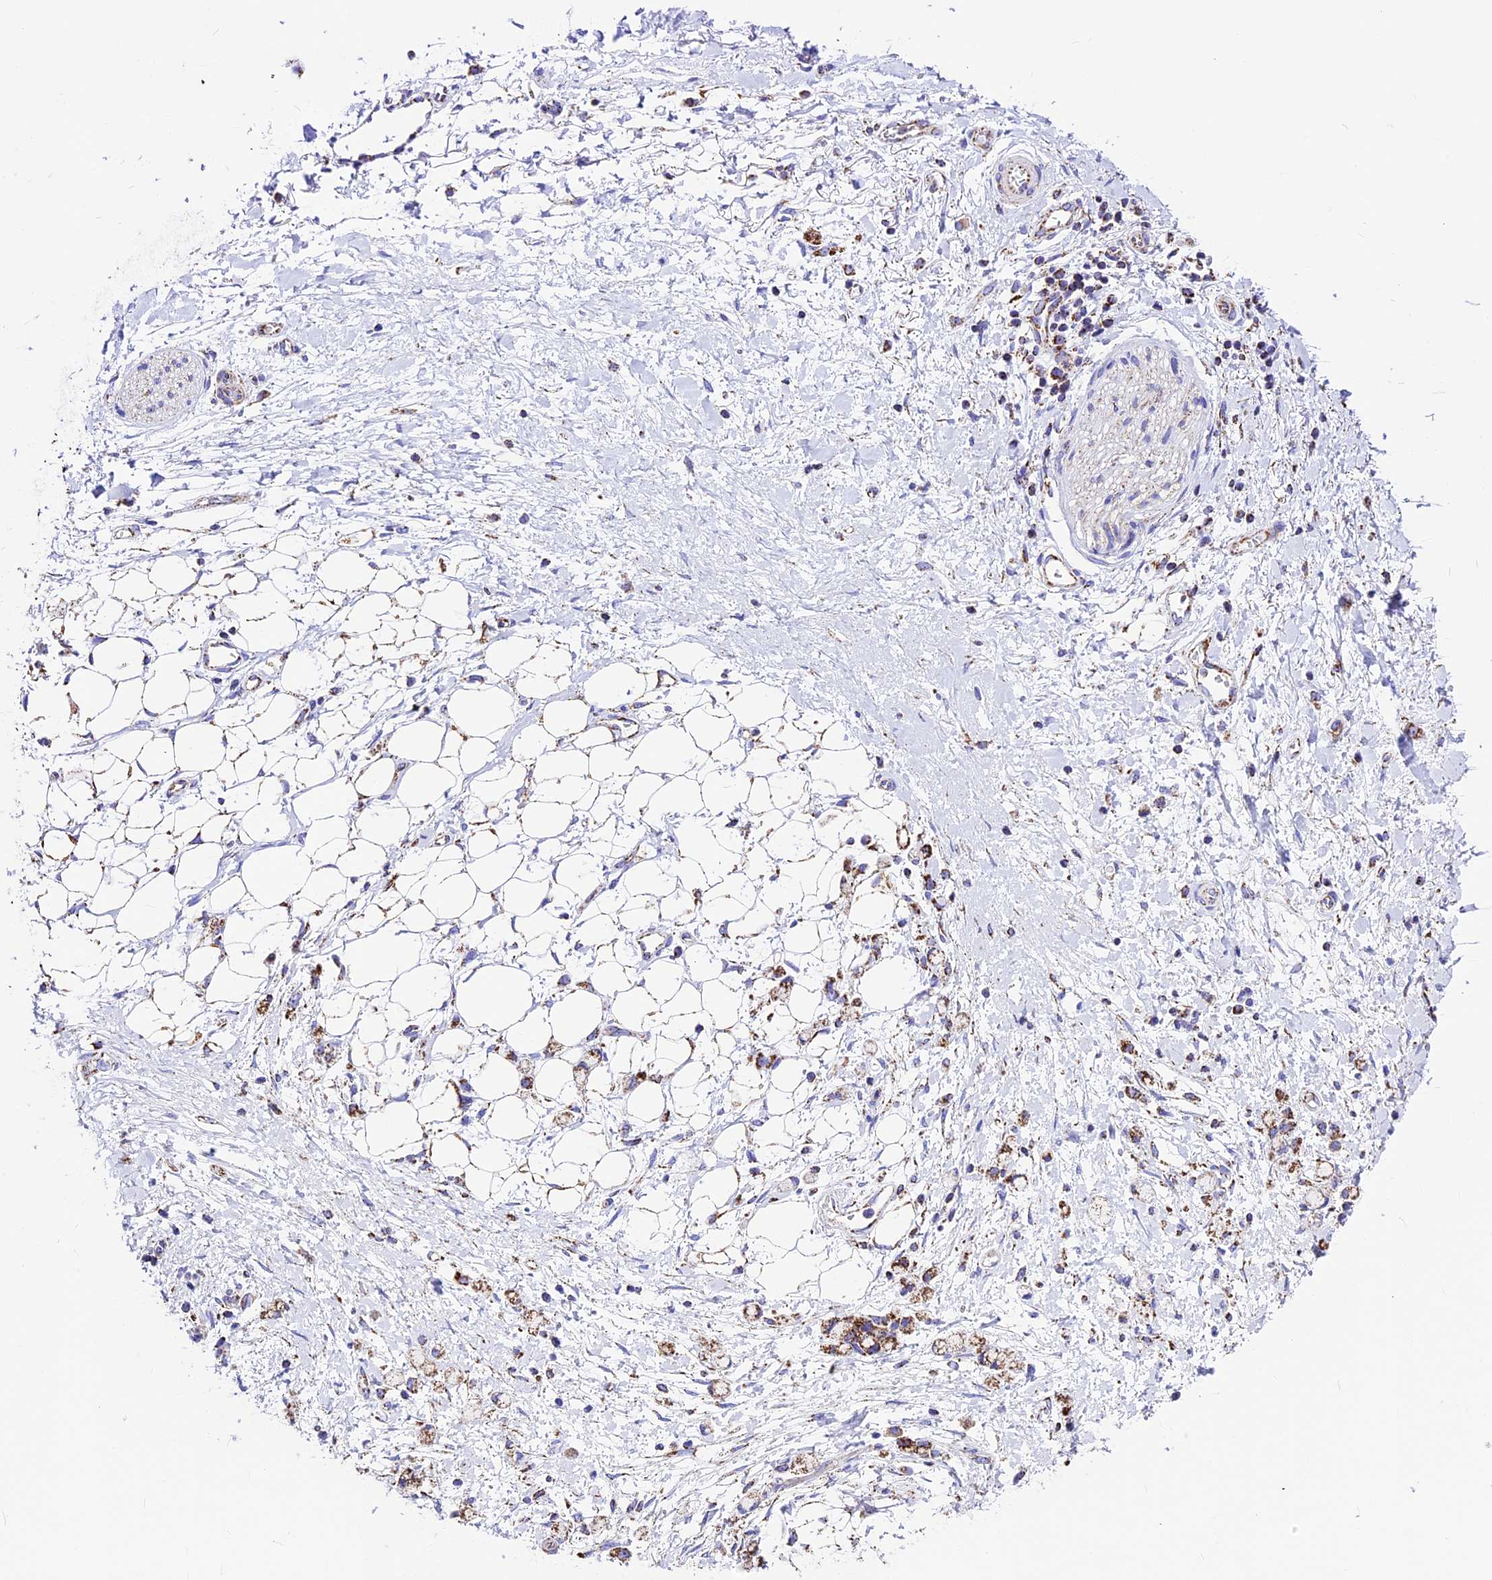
{"staining": {"intensity": "moderate", "quantity": ">75%", "location": "cytoplasmic/membranous"}, "tissue": "stomach cancer", "cell_type": "Tumor cells", "image_type": "cancer", "snomed": [{"axis": "morphology", "description": "Adenocarcinoma, NOS"}, {"axis": "topography", "description": "Stomach"}], "caption": "The photomicrograph reveals immunohistochemical staining of adenocarcinoma (stomach). There is moderate cytoplasmic/membranous expression is present in about >75% of tumor cells.", "gene": "DCAF5", "patient": {"sex": "female", "age": 60}}